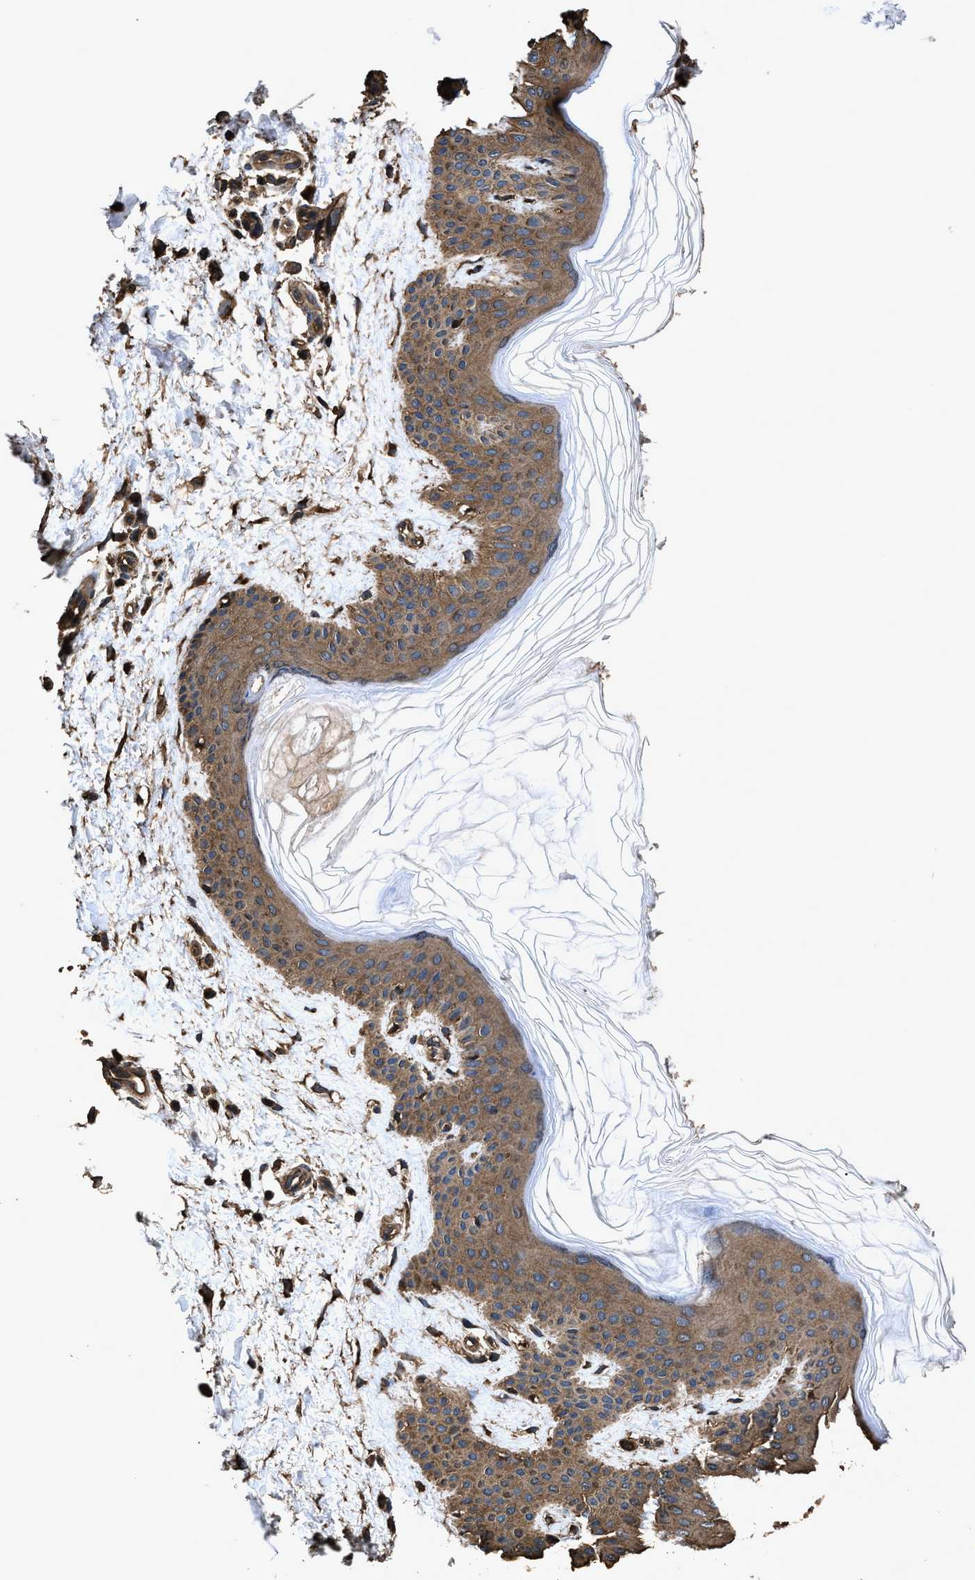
{"staining": {"intensity": "strong", "quantity": ">75%", "location": "cytoplasmic/membranous"}, "tissue": "skin", "cell_type": "Fibroblasts", "image_type": "normal", "snomed": [{"axis": "morphology", "description": "Normal tissue, NOS"}, {"axis": "morphology", "description": "Malignant melanoma, Metastatic site"}, {"axis": "topography", "description": "Skin"}], "caption": "Skin stained with a brown dye shows strong cytoplasmic/membranous positive staining in about >75% of fibroblasts.", "gene": "ZMYND19", "patient": {"sex": "male", "age": 41}}